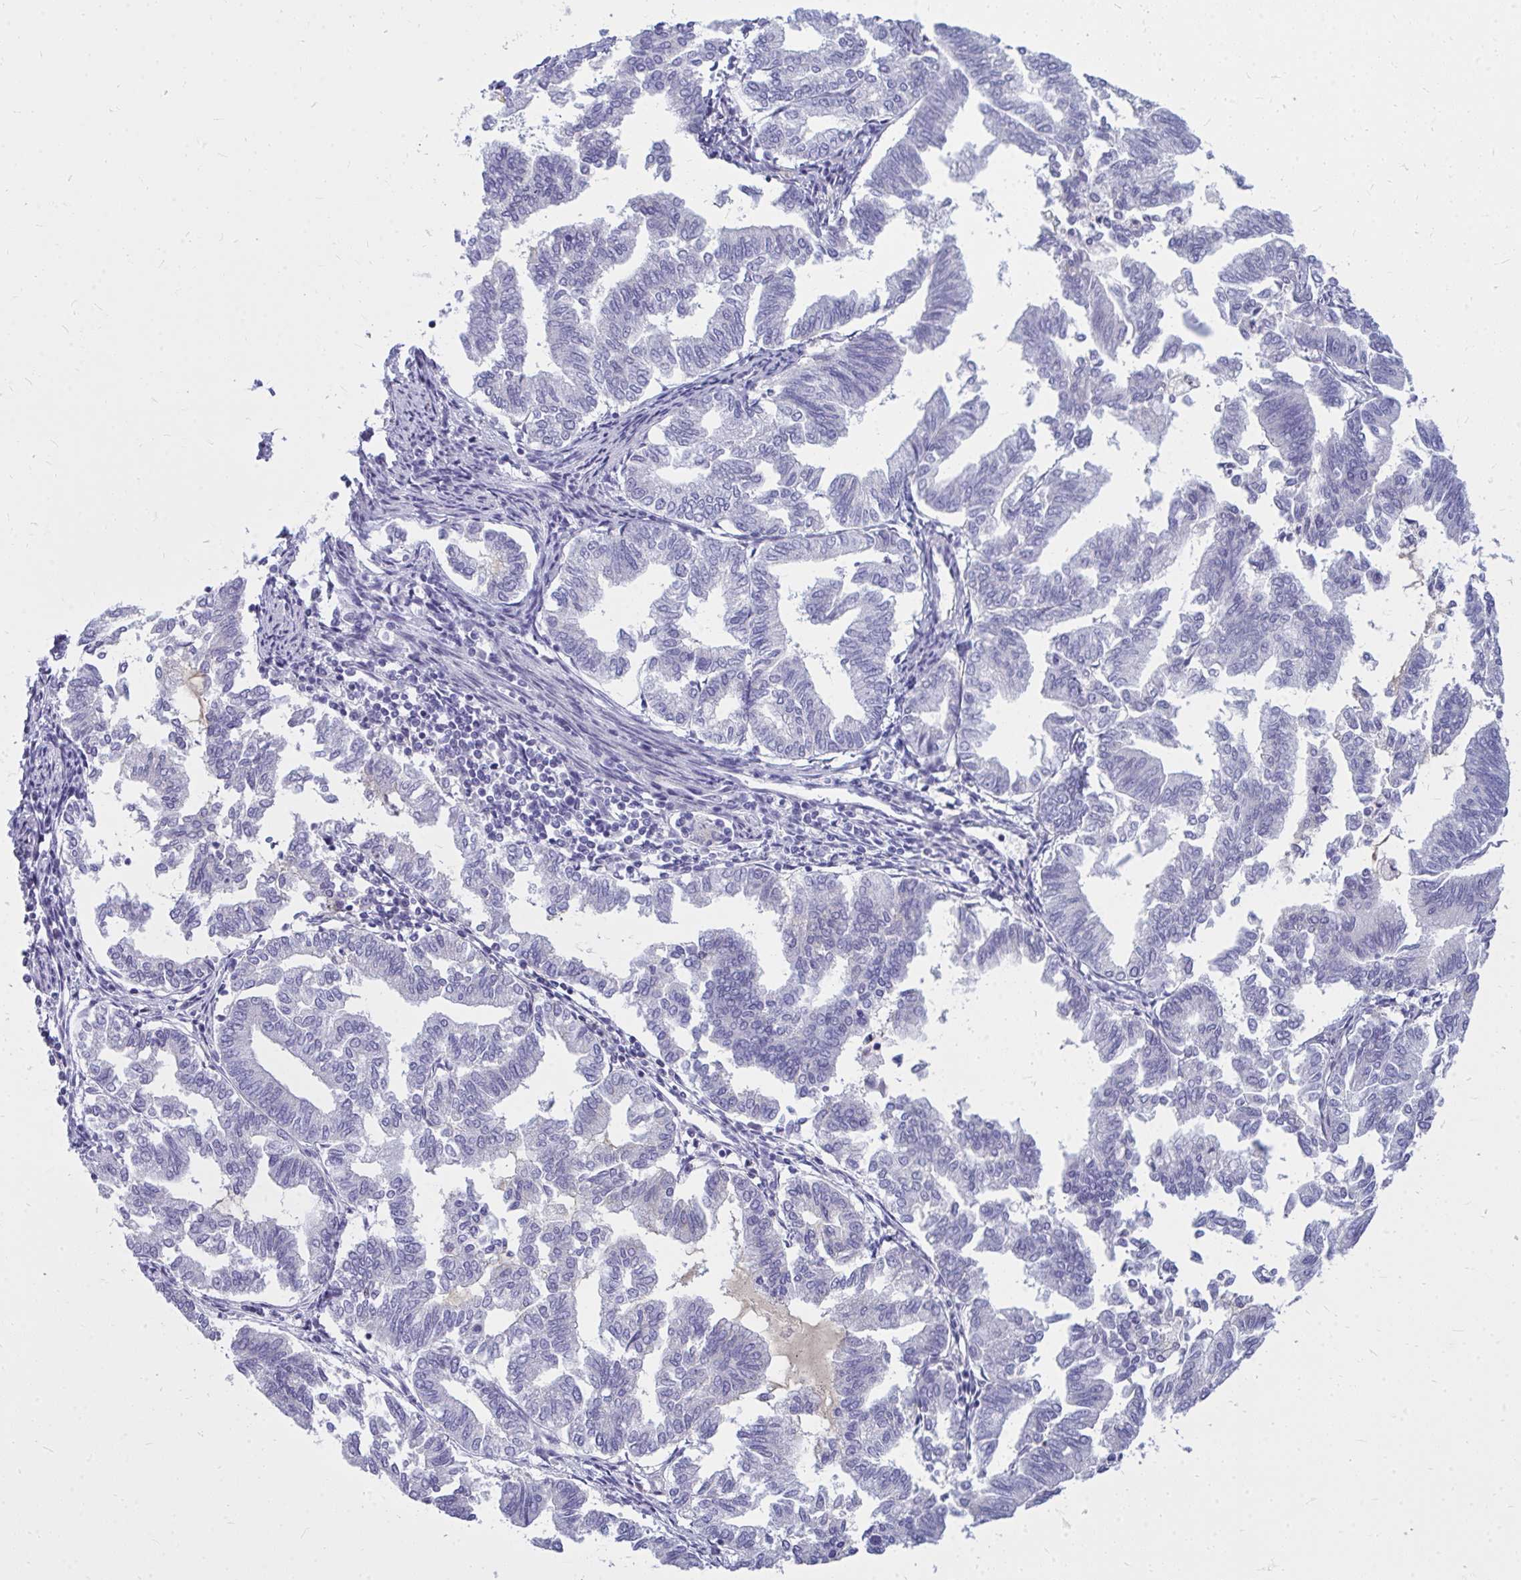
{"staining": {"intensity": "negative", "quantity": "none", "location": "none"}, "tissue": "endometrial cancer", "cell_type": "Tumor cells", "image_type": "cancer", "snomed": [{"axis": "morphology", "description": "Adenocarcinoma, NOS"}, {"axis": "topography", "description": "Endometrium"}], "caption": "Endometrial adenocarcinoma was stained to show a protein in brown. There is no significant expression in tumor cells. The staining is performed using DAB brown chromogen with nuclei counter-stained in using hematoxylin.", "gene": "ZSCAN25", "patient": {"sex": "female", "age": 79}}